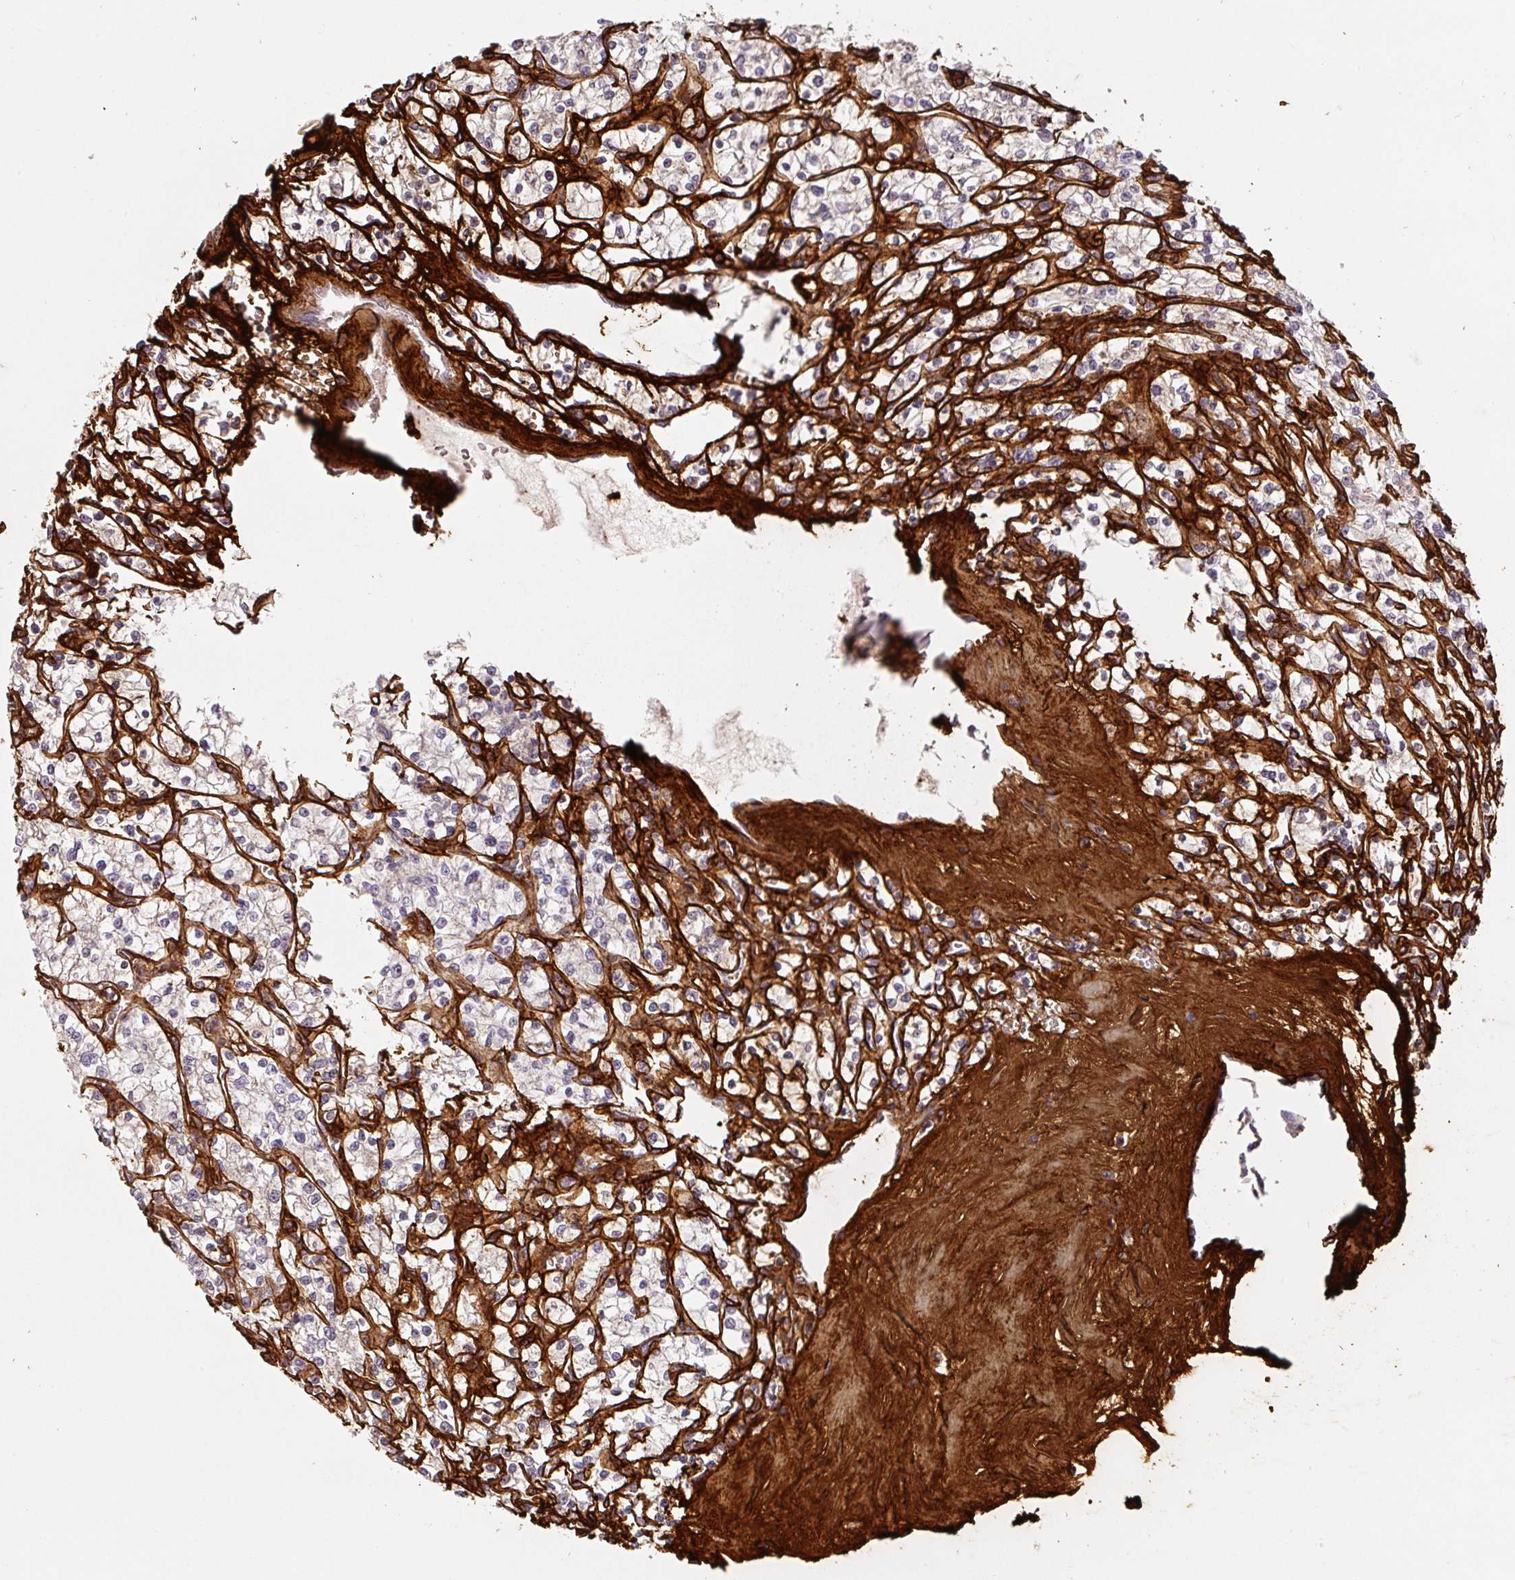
{"staining": {"intensity": "negative", "quantity": "none", "location": "none"}, "tissue": "renal cancer", "cell_type": "Tumor cells", "image_type": "cancer", "snomed": [{"axis": "morphology", "description": "Adenocarcinoma, NOS"}, {"axis": "topography", "description": "Kidney"}], "caption": "Tumor cells show no significant staining in adenocarcinoma (renal).", "gene": "COL3A1", "patient": {"sex": "female", "age": 64}}